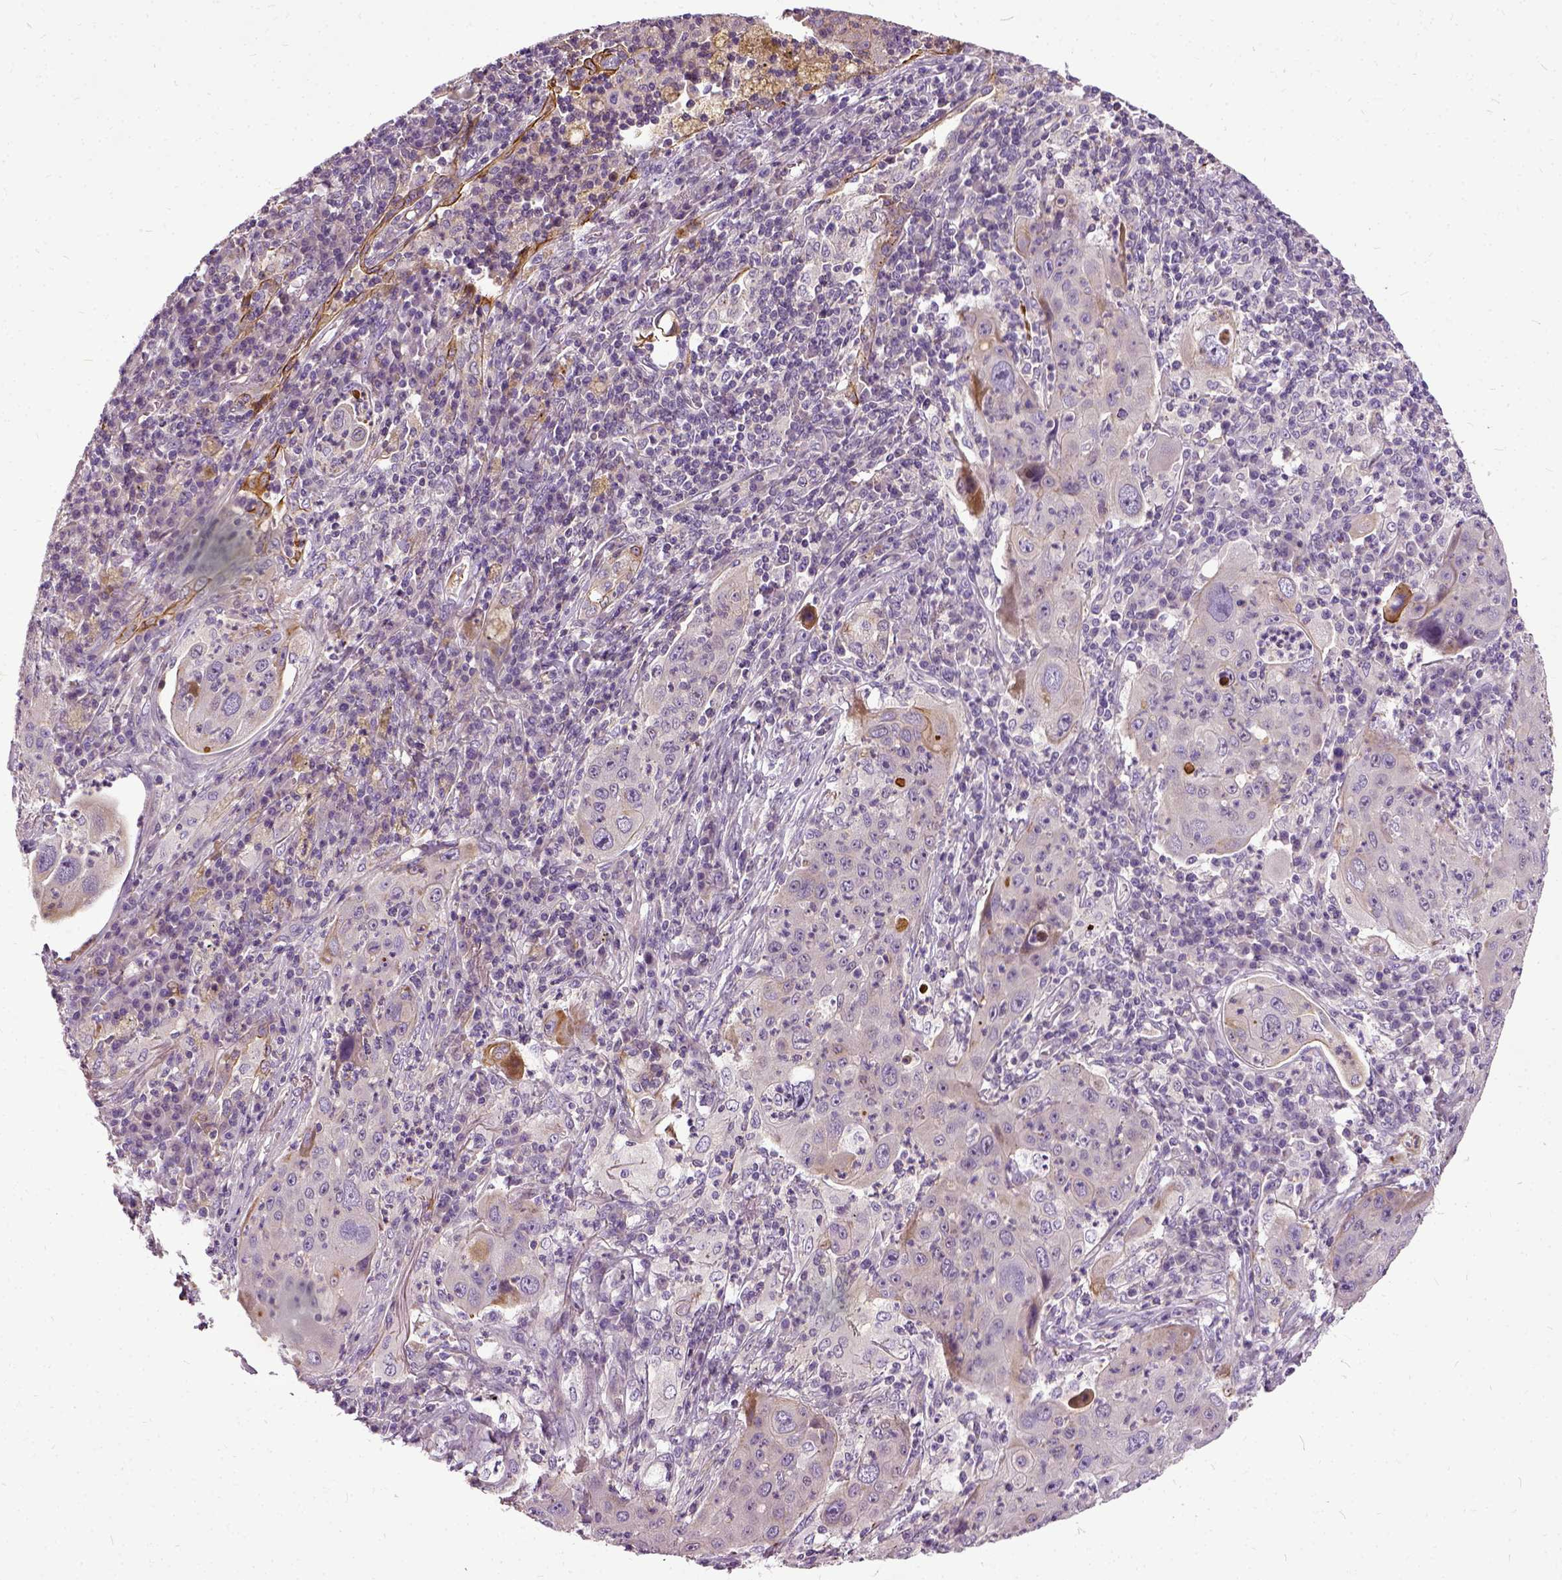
{"staining": {"intensity": "negative", "quantity": "none", "location": "none"}, "tissue": "lung cancer", "cell_type": "Tumor cells", "image_type": "cancer", "snomed": [{"axis": "morphology", "description": "Squamous cell carcinoma, NOS"}, {"axis": "topography", "description": "Lung"}], "caption": "Photomicrograph shows no significant protein expression in tumor cells of lung squamous cell carcinoma. (DAB (3,3'-diaminobenzidine) IHC visualized using brightfield microscopy, high magnification).", "gene": "ILRUN", "patient": {"sex": "female", "age": 59}}